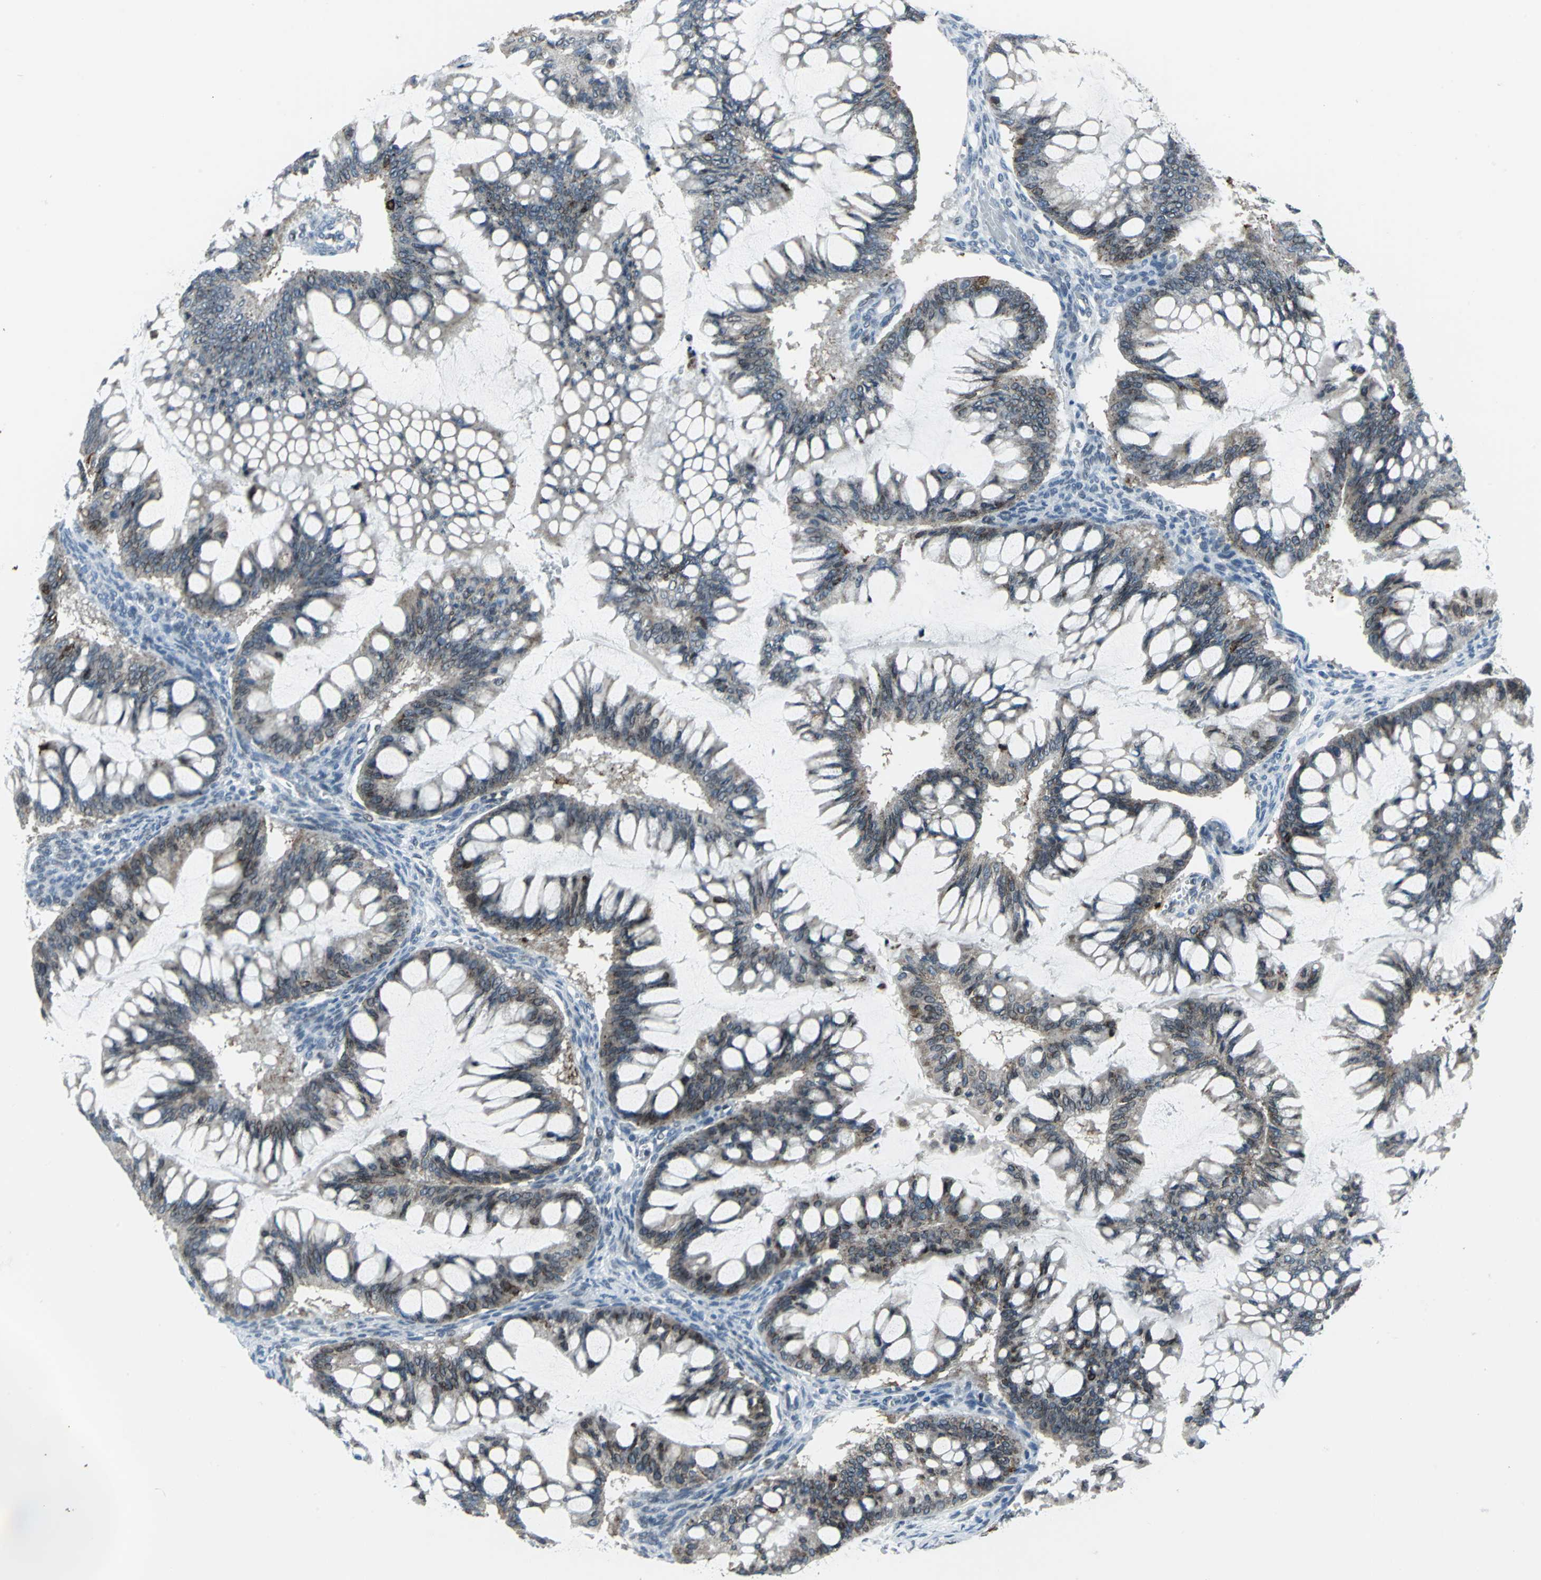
{"staining": {"intensity": "weak", "quantity": ">75%", "location": "cytoplasmic/membranous"}, "tissue": "ovarian cancer", "cell_type": "Tumor cells", "image_type": "cancer", "snomed": [{"axis": "morphology", "description": "Cystadenocarcinoma, mucinous, NOS"}, {"axis": "topography", "description": "Ovary"}], "caption": "This is an image of IHC staining of ovarian cancer, which shows weak positivity in the cytoplasmic/membranous of tumor cells.", "gene": "SNUPN", "patient": {"sex": "female", "age": 73}}